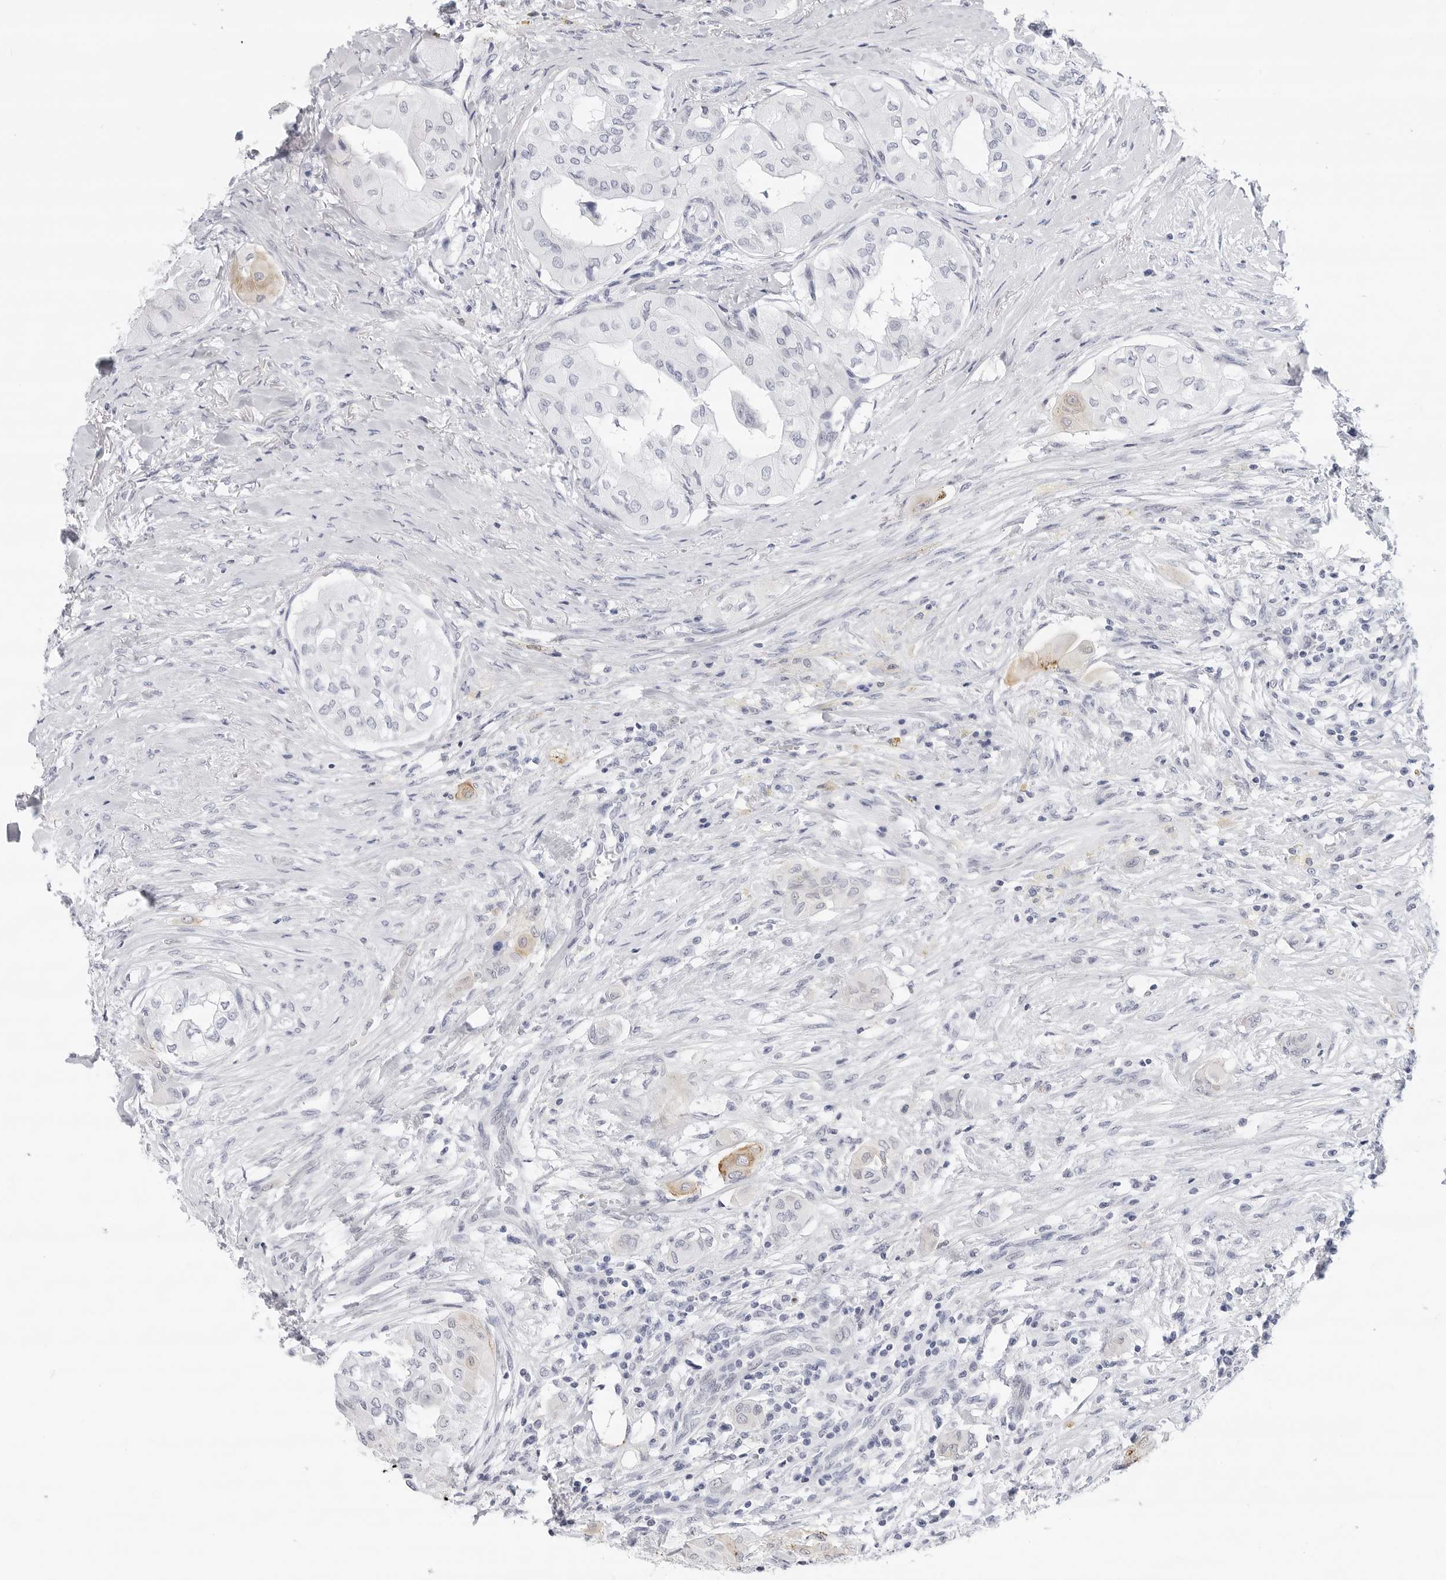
{"staining": {"intensity": "weak", "quantity": "<25%", "location": "cytoplasmic/membranous"}, "tissue": "thyroid cancer", "cell_type": "Tumor cells", "image_type": "cancer", "snomed": [{"axis": "morphology", "description": "Papillary adenocarcinoma, NOS"}, {"axis": "topography", "description": "Thyroid gland"}], "caption": "Tumor cells are negative for protein expression in human thyroid cancer.", "gene": "SLC19A1", "patient": {"sex": "female", "age": 59}}